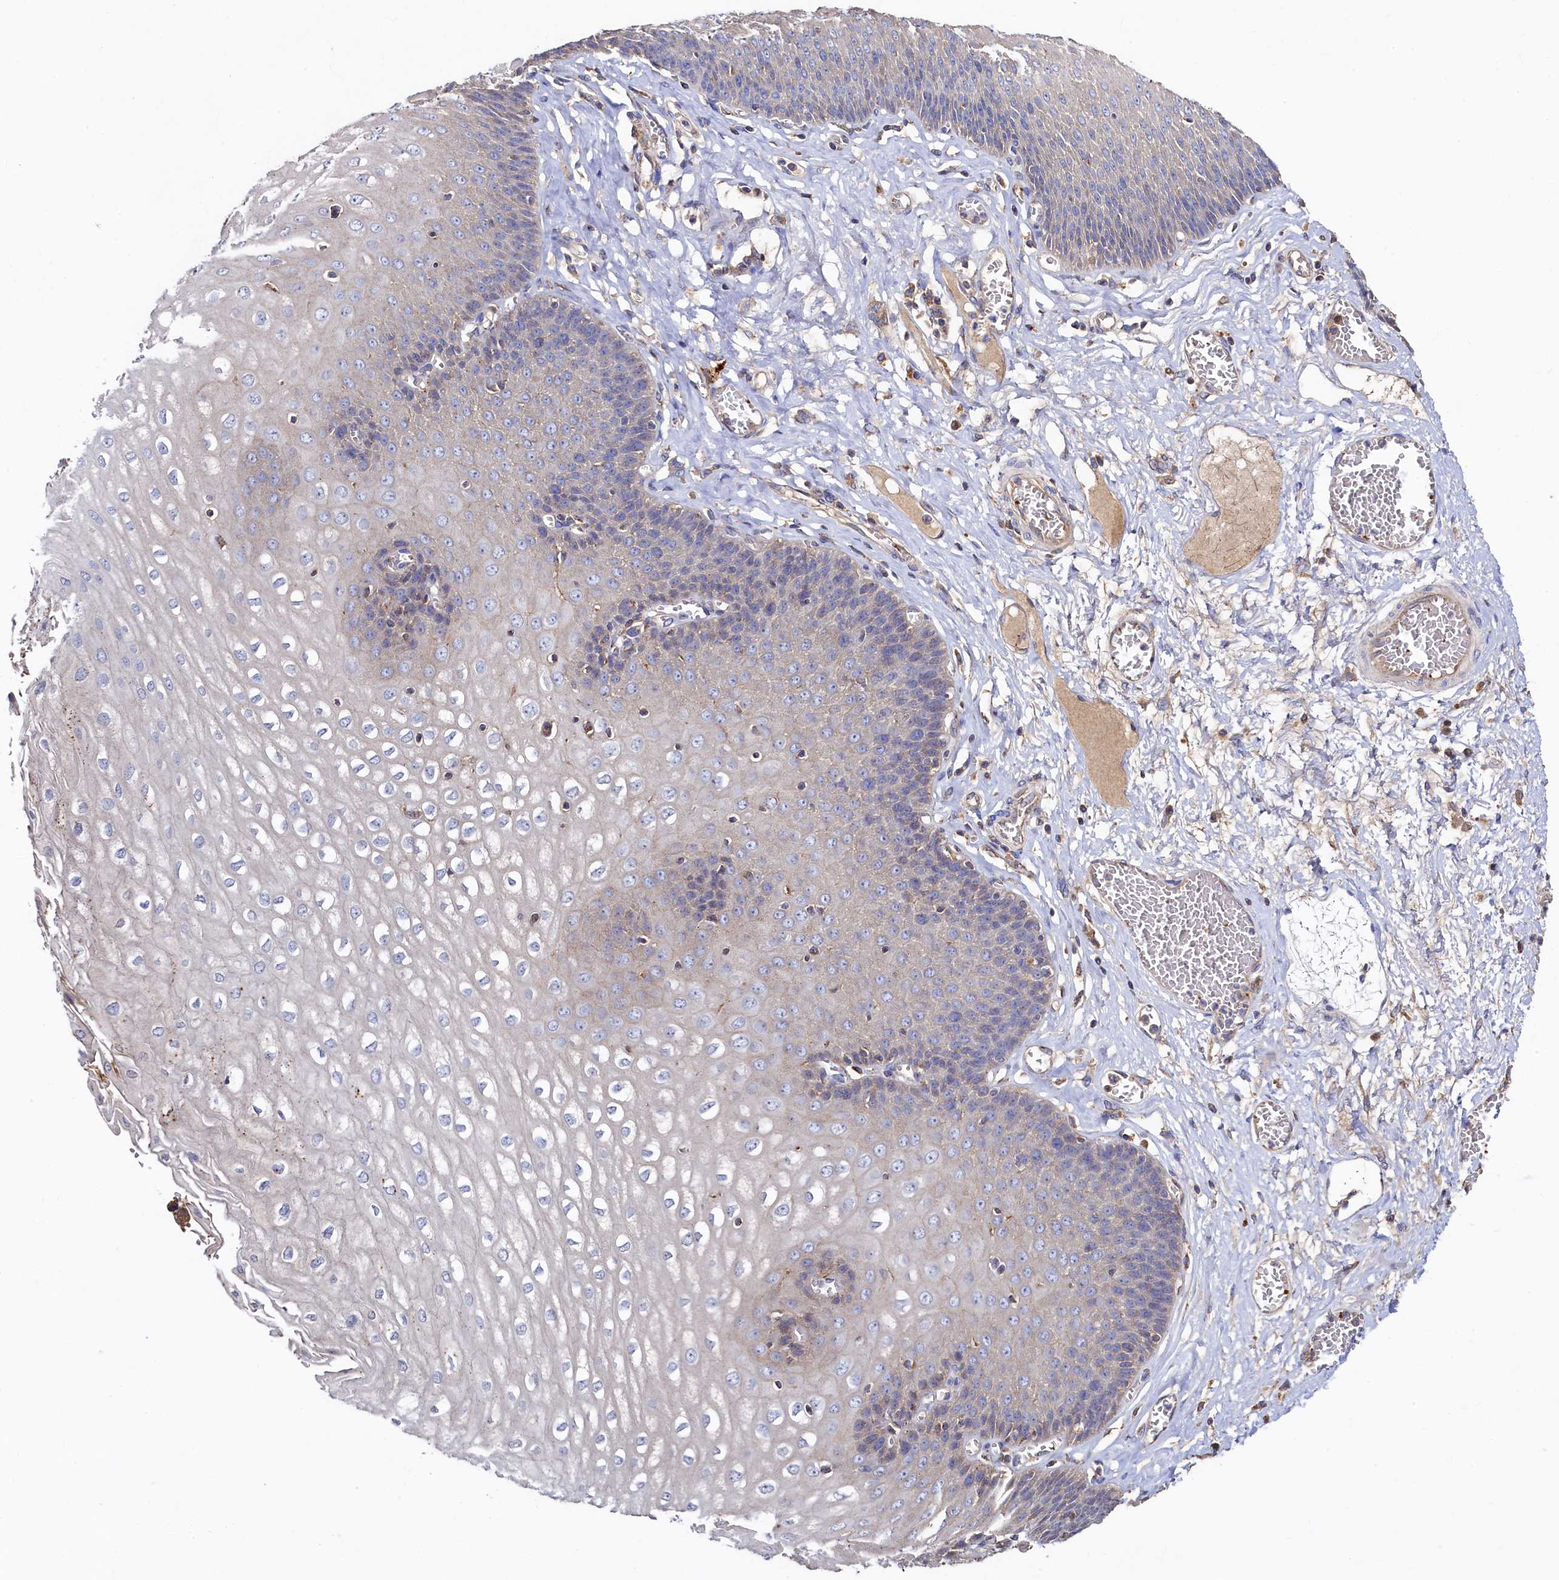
{"staining": {"intensity": "weak", "quantity": "<25%", "location": "cytoplasmic/membranous"}, "tissue": "esophagus", "cell_type": "Squamous epithelial cells", "image_type": "normal", "snomed": [{"axis": "morphology", "description": "Normal tissue, NOS"}, {"axis": "topography", "description": "Esophagus"}], "caption": "Squamous epithelial cells show no significant staining in benign esophagus. (DAB (3,3'-diaminobenzidine) immunohistochemistry visualized using brightfield microscopy, high magnification).", "gene": "TK2", "patient": {"sex": "male", "age": 60}}